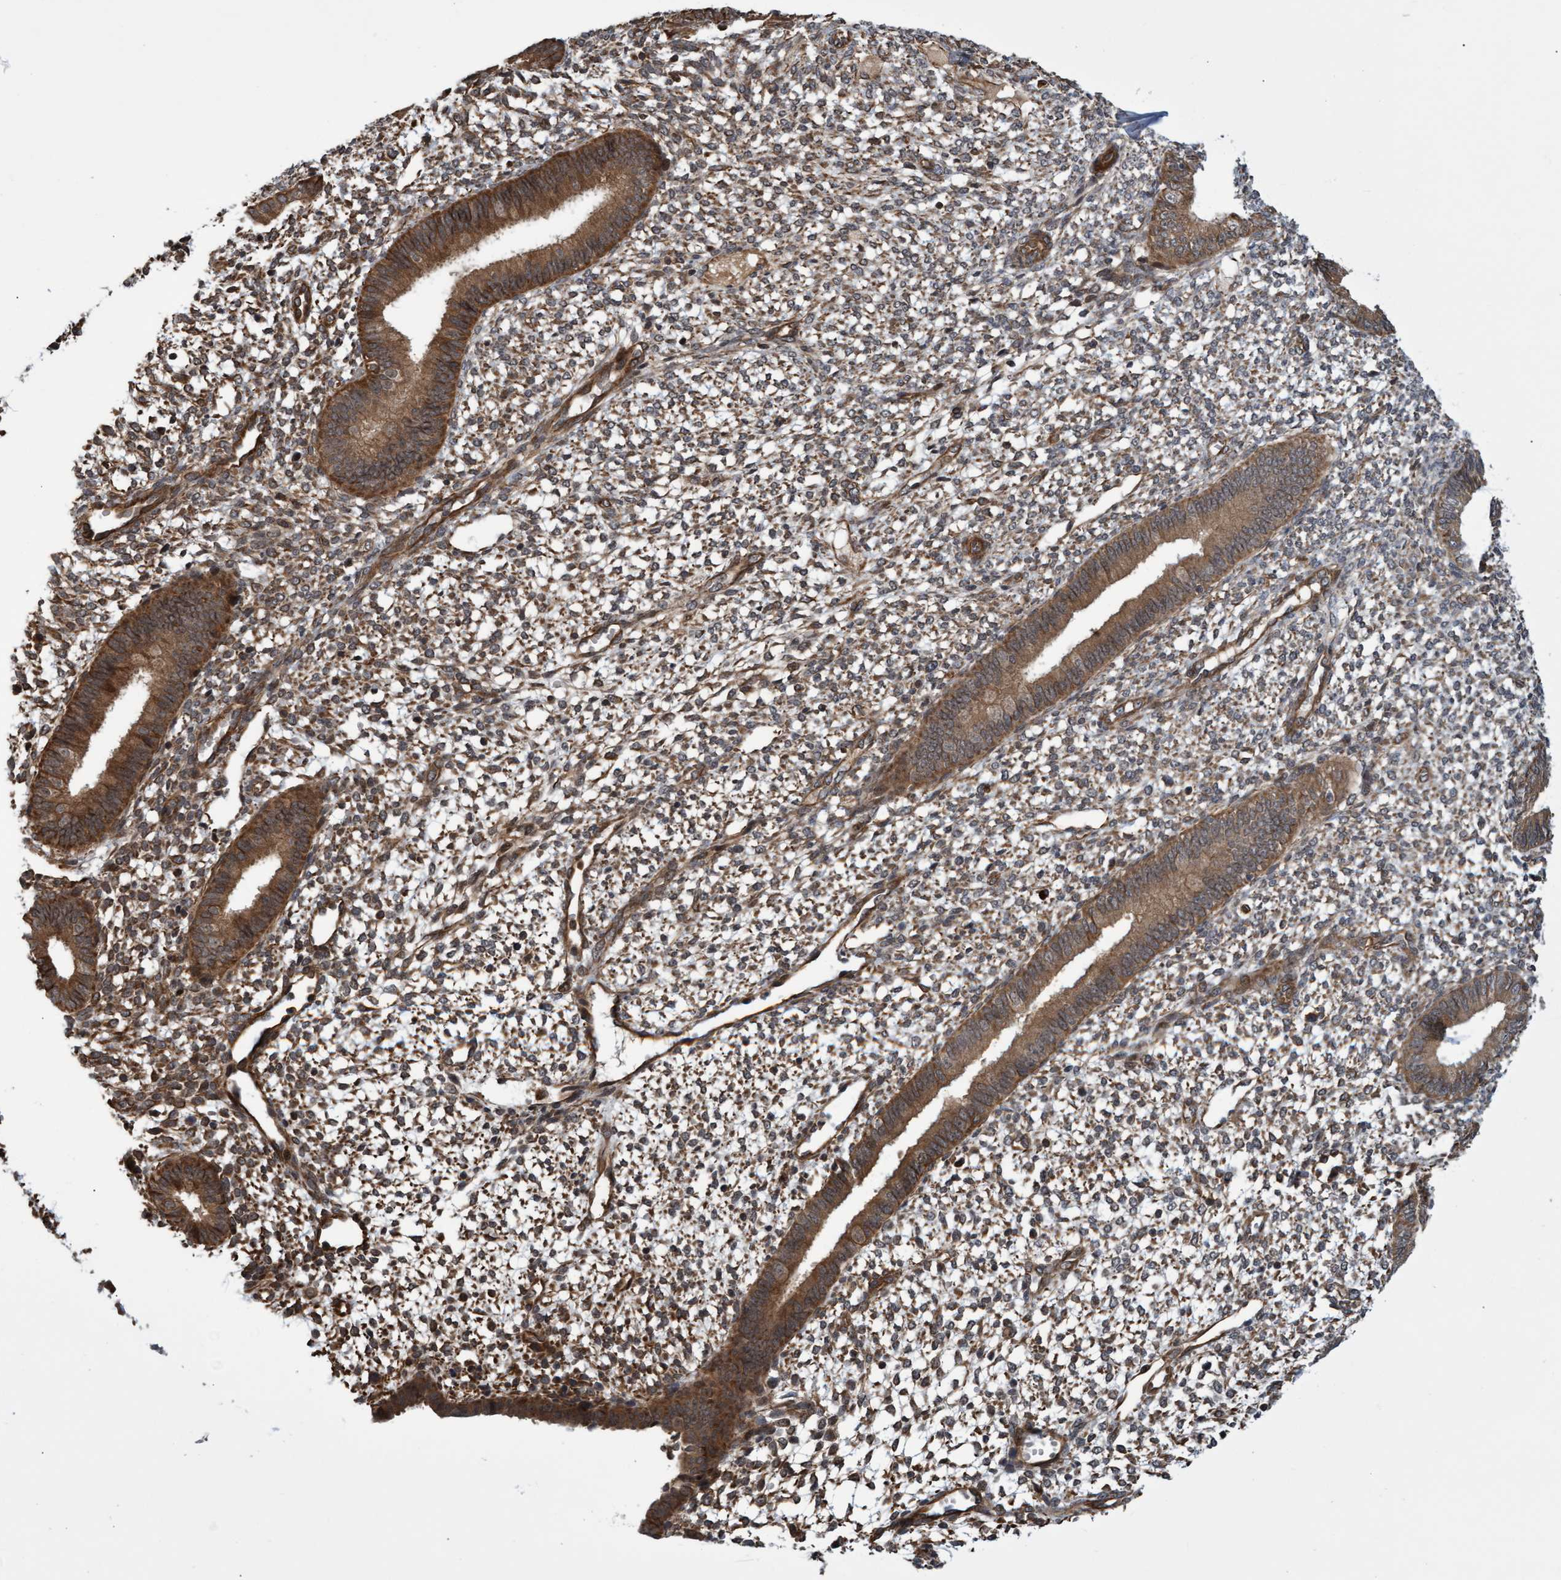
{"staining": {"intensity": "moderate", "quantity": ">75%", "location": "cytoplasmic/membranous"}, "tissue": "endometrium", "cell_type": "Cells in endometrial stroma", "image_type": "normal", "snomed": [{"axis": "morphology", "description": "Normal tissue, NOS"}, {"axis": "topography", "description": "Endometrium"}], "caption": "Normal endometrium was stained to show a protein in brown. There is medium levels of moderate cytoplasmic/membranous staining in about >75% of cells in endometrial stroma.", "gene": "TNFRSF10B", "patient": {"sex": "female", "age": 46}}